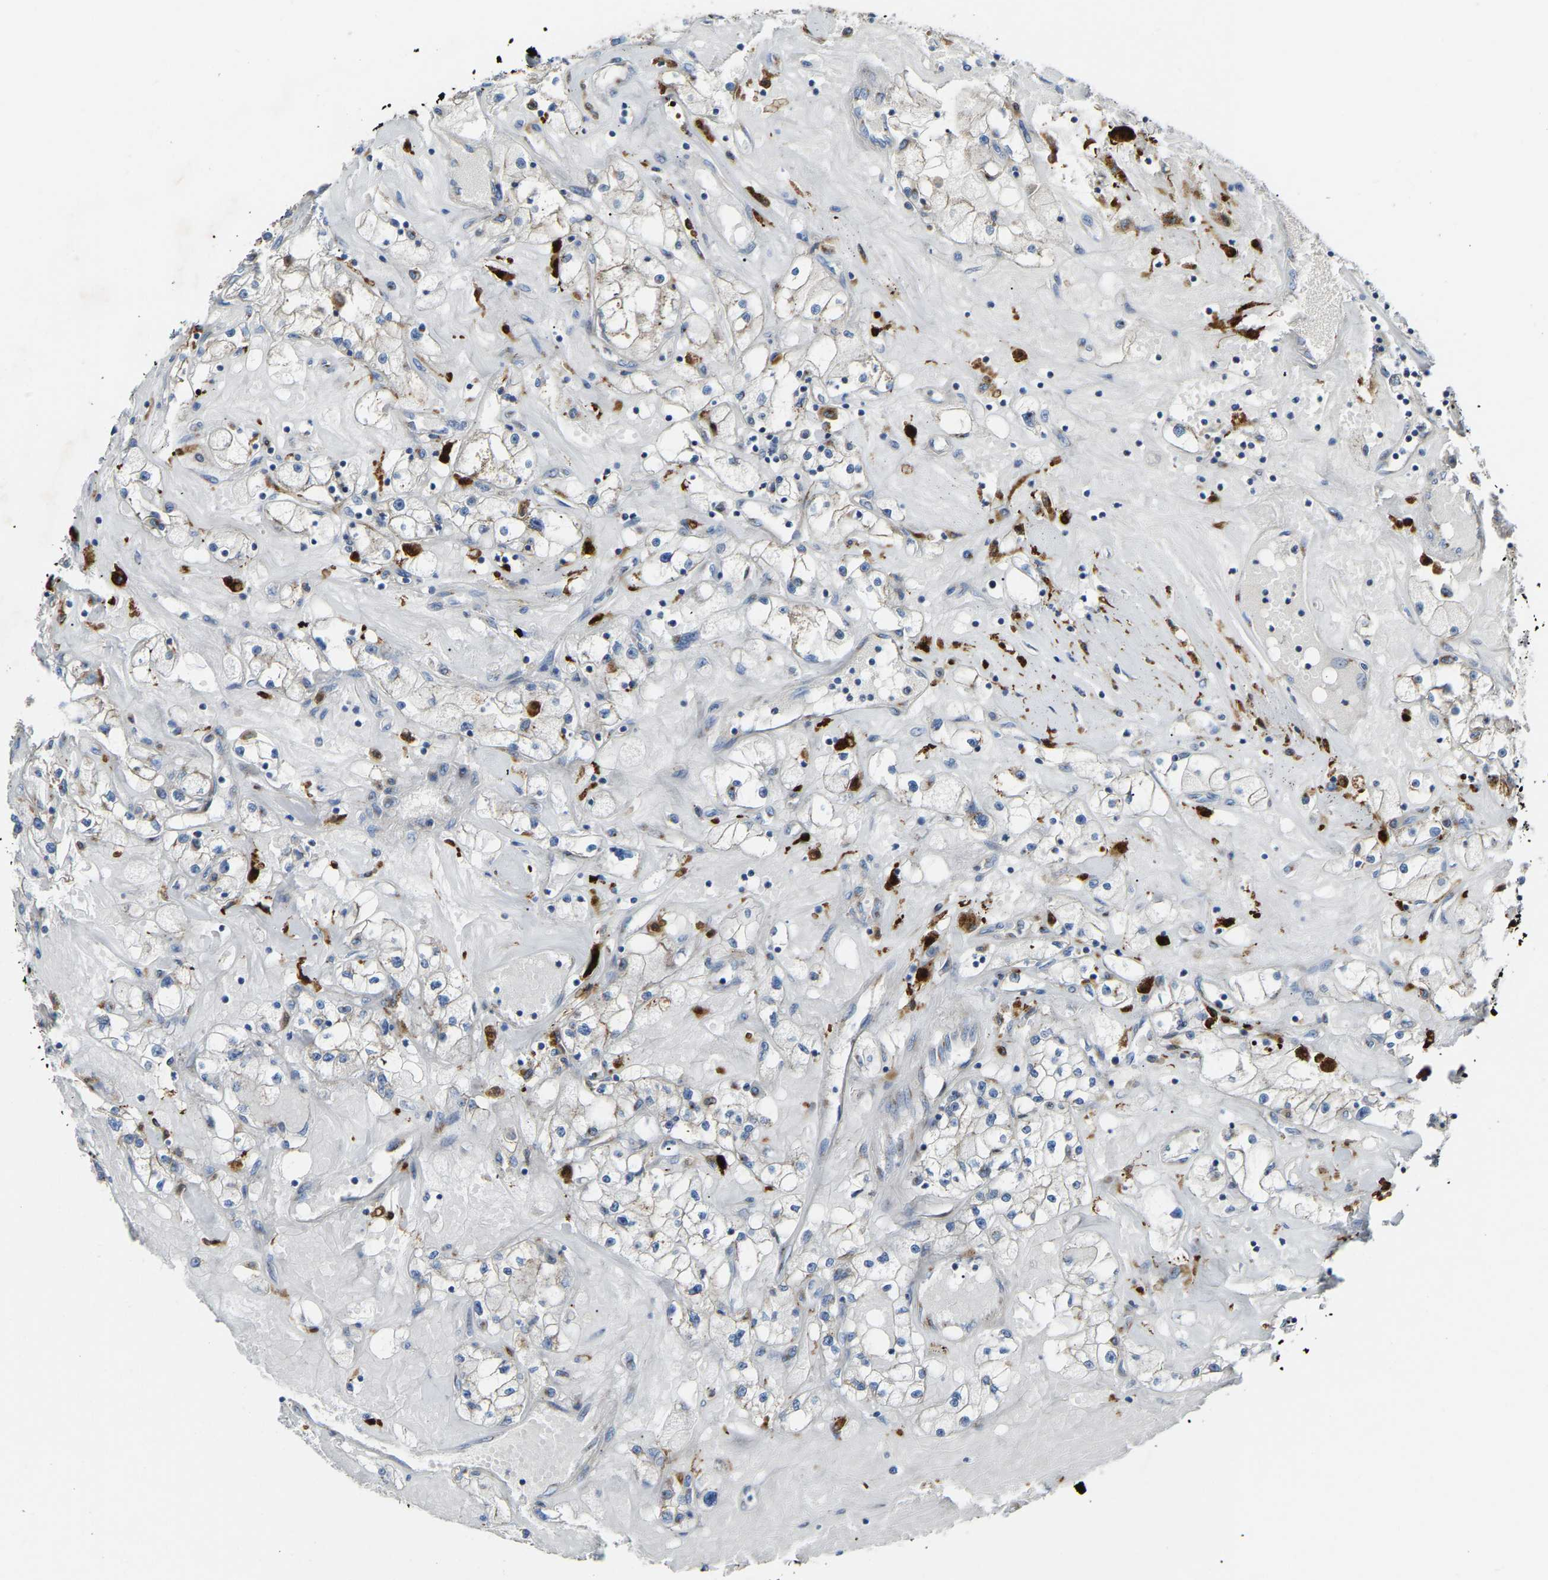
{"staining": {"intensity": "weak", "quantity": "25%-75%", "location": "cytoplasmic/membranous"}, "tissue": "renal cancer", "cell_type": "Tumor cells", "image_type": "cancer", "snomed": [{"axis": "morphology", "description": "Adenocarcinoma, NOS"}, {"axis": "topography", "description": "Kidney"}], "caption": "A photomicrograph showing weak cytoplasmic/membranous expression in approximately 25%-75% of tumor cells in renal adenocarcinoma, as visualized by brown immunohistochemical staining.", "gene": "CANT1", "patient": {"sex": "male", "age": 56}}